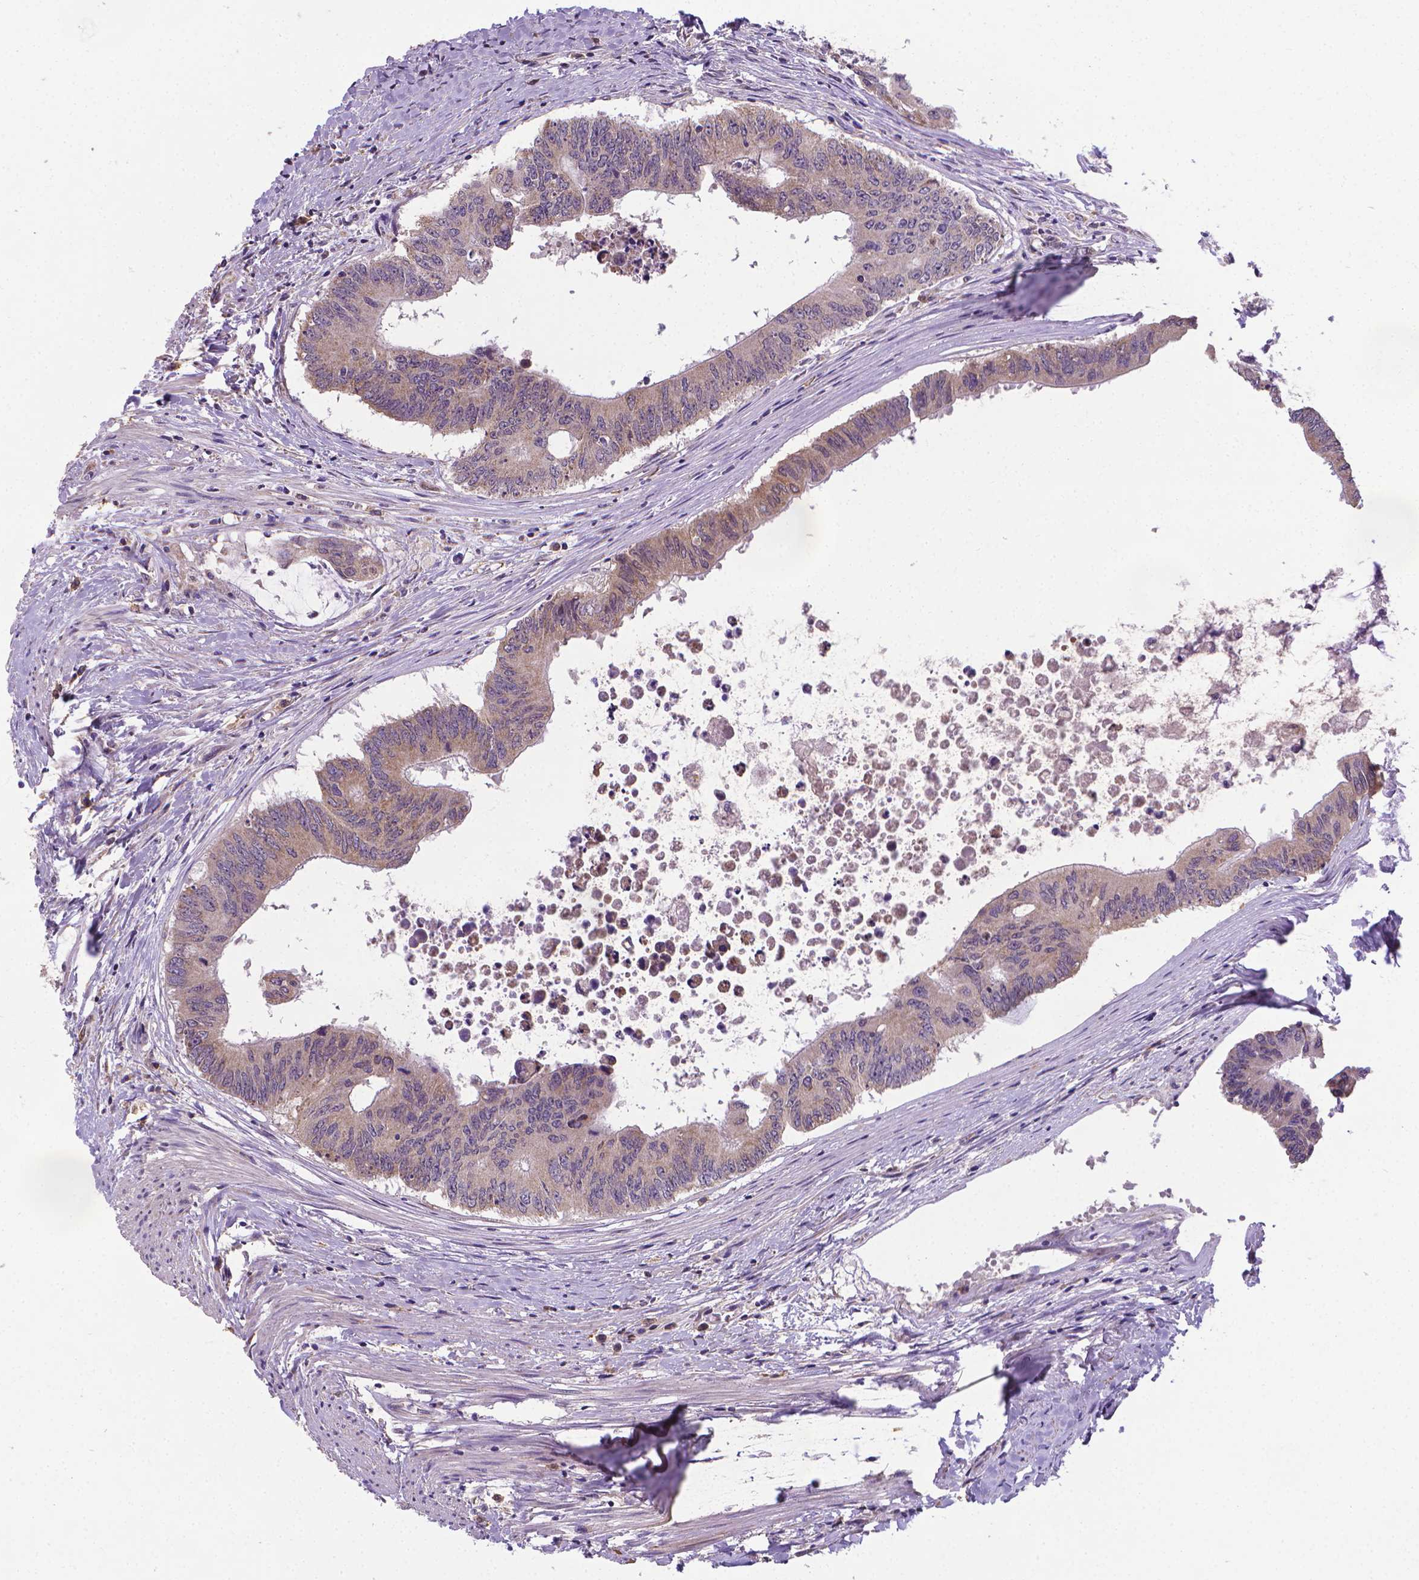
{"staining": {"intensity": "weak", "quantity": ">75%", "location": "cytoplasmic/membranous"}, "tissue": "colorectal cancer", "cell_type": "Tumor cells", "image_type": "cancer", "snomed": [{"axis": "morphology", "description": "Adenocarcinoma, NOS"}, {"axis": "topography", "description": "Rectum"}], "caption": "This is an image of IHC staining of adenocarcinoma (colorectal), which shows weak staining in the cytoplasmic/membranous of tumor cells.", "gene": "GPR63", "patient": {"sex": "male", "age": 59}}